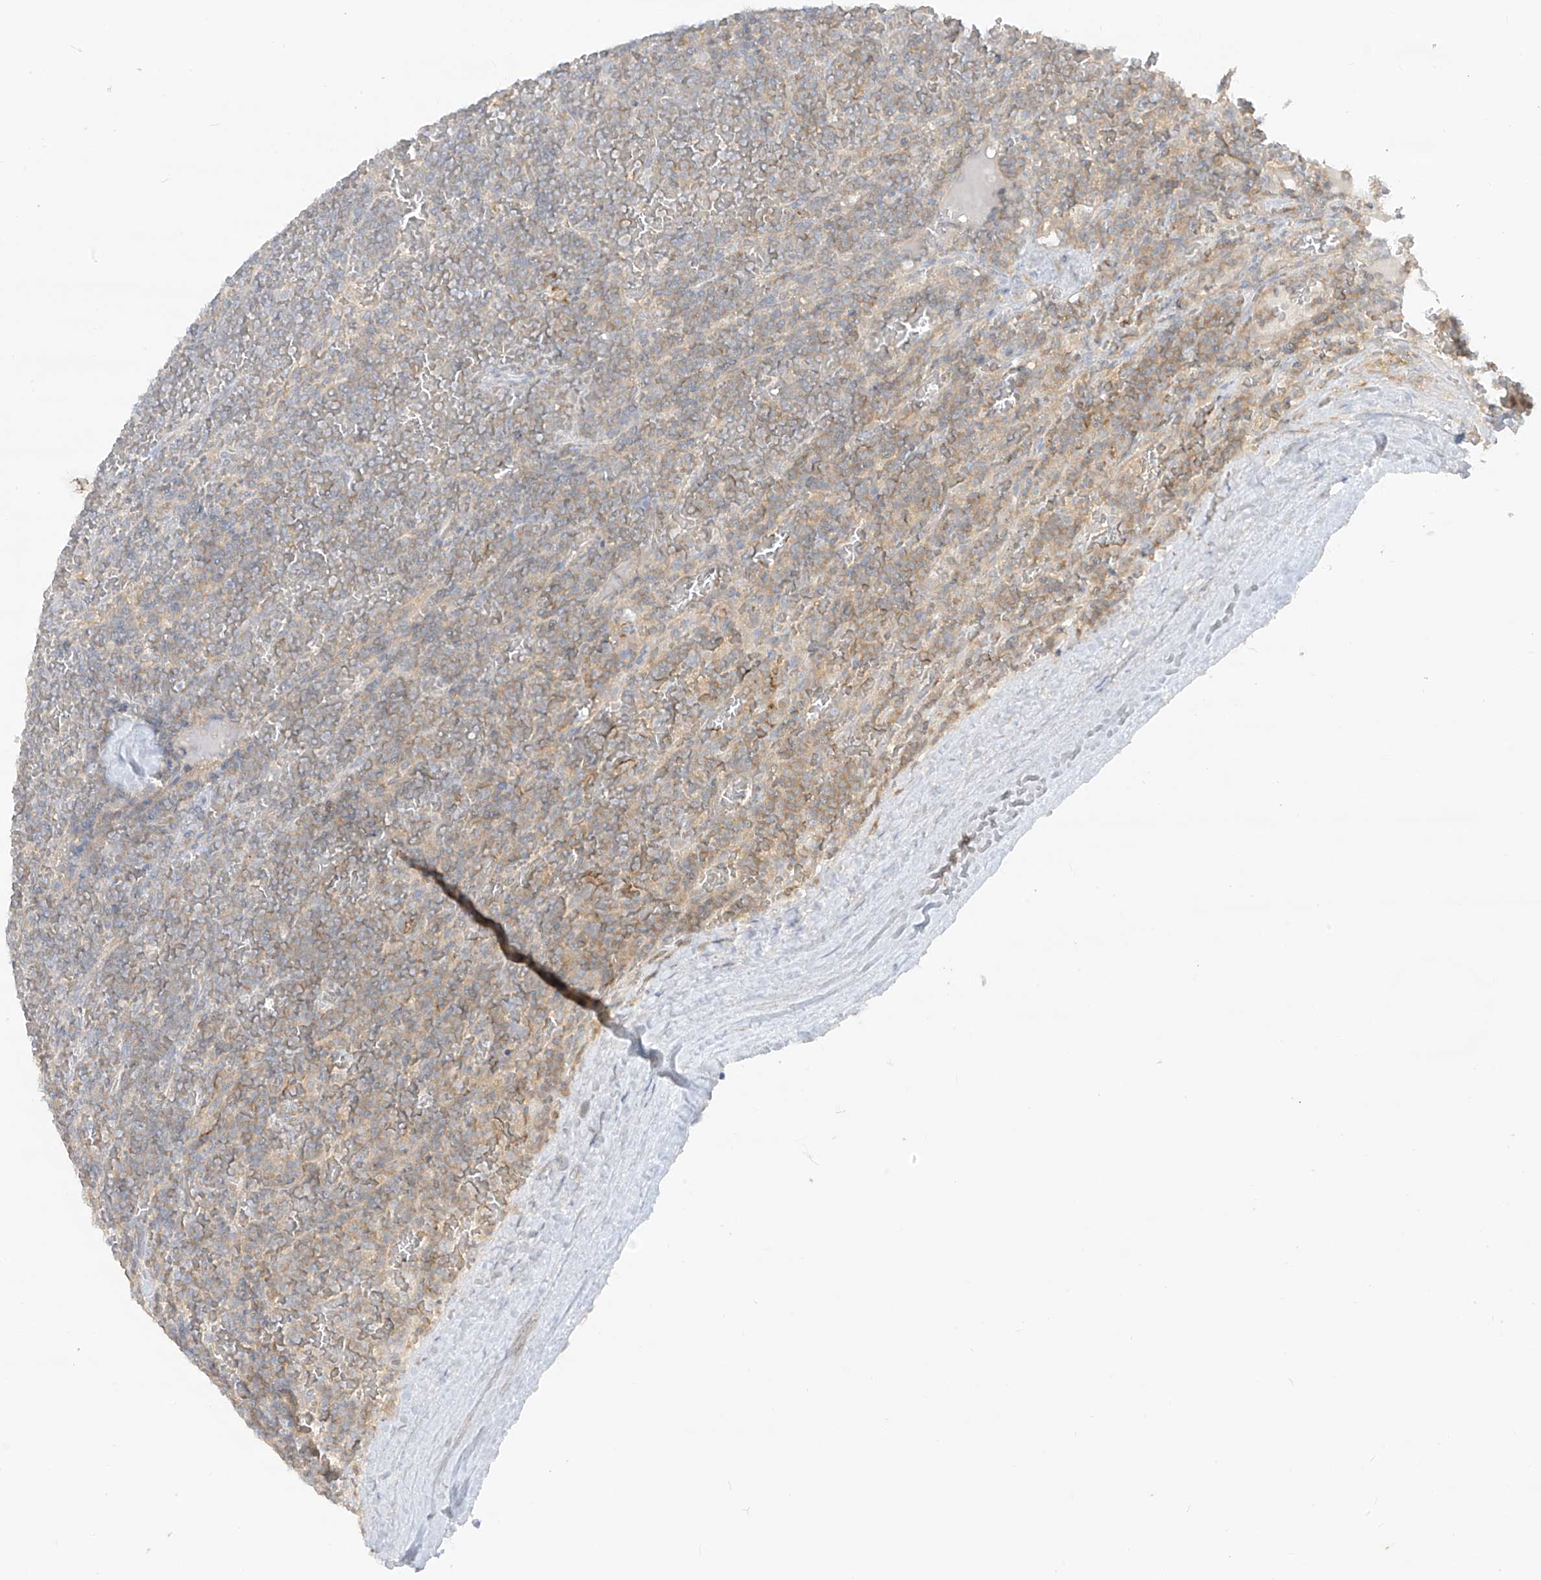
{"staining": {"intensity": "weak", "quantity": "<25%", "location": "cytoplasmic/membranous"}, "tissue": "lymphoma", "cell_type": "Tumor cells", "image_type": "cancer", "snomed": [{"axis": "morphology", "description": "Malignant lymphoma, non-Hodgkin's type, Low grade"}, {"axis": "topography", "description": "Spleen"}], "caption": "The histopathology image displays no significant expression in tumor cells of lymphoma. Nuclei are stained in blue.", "gene": "ANGEL2", "patient": {"sex": "female", "age": 19}}